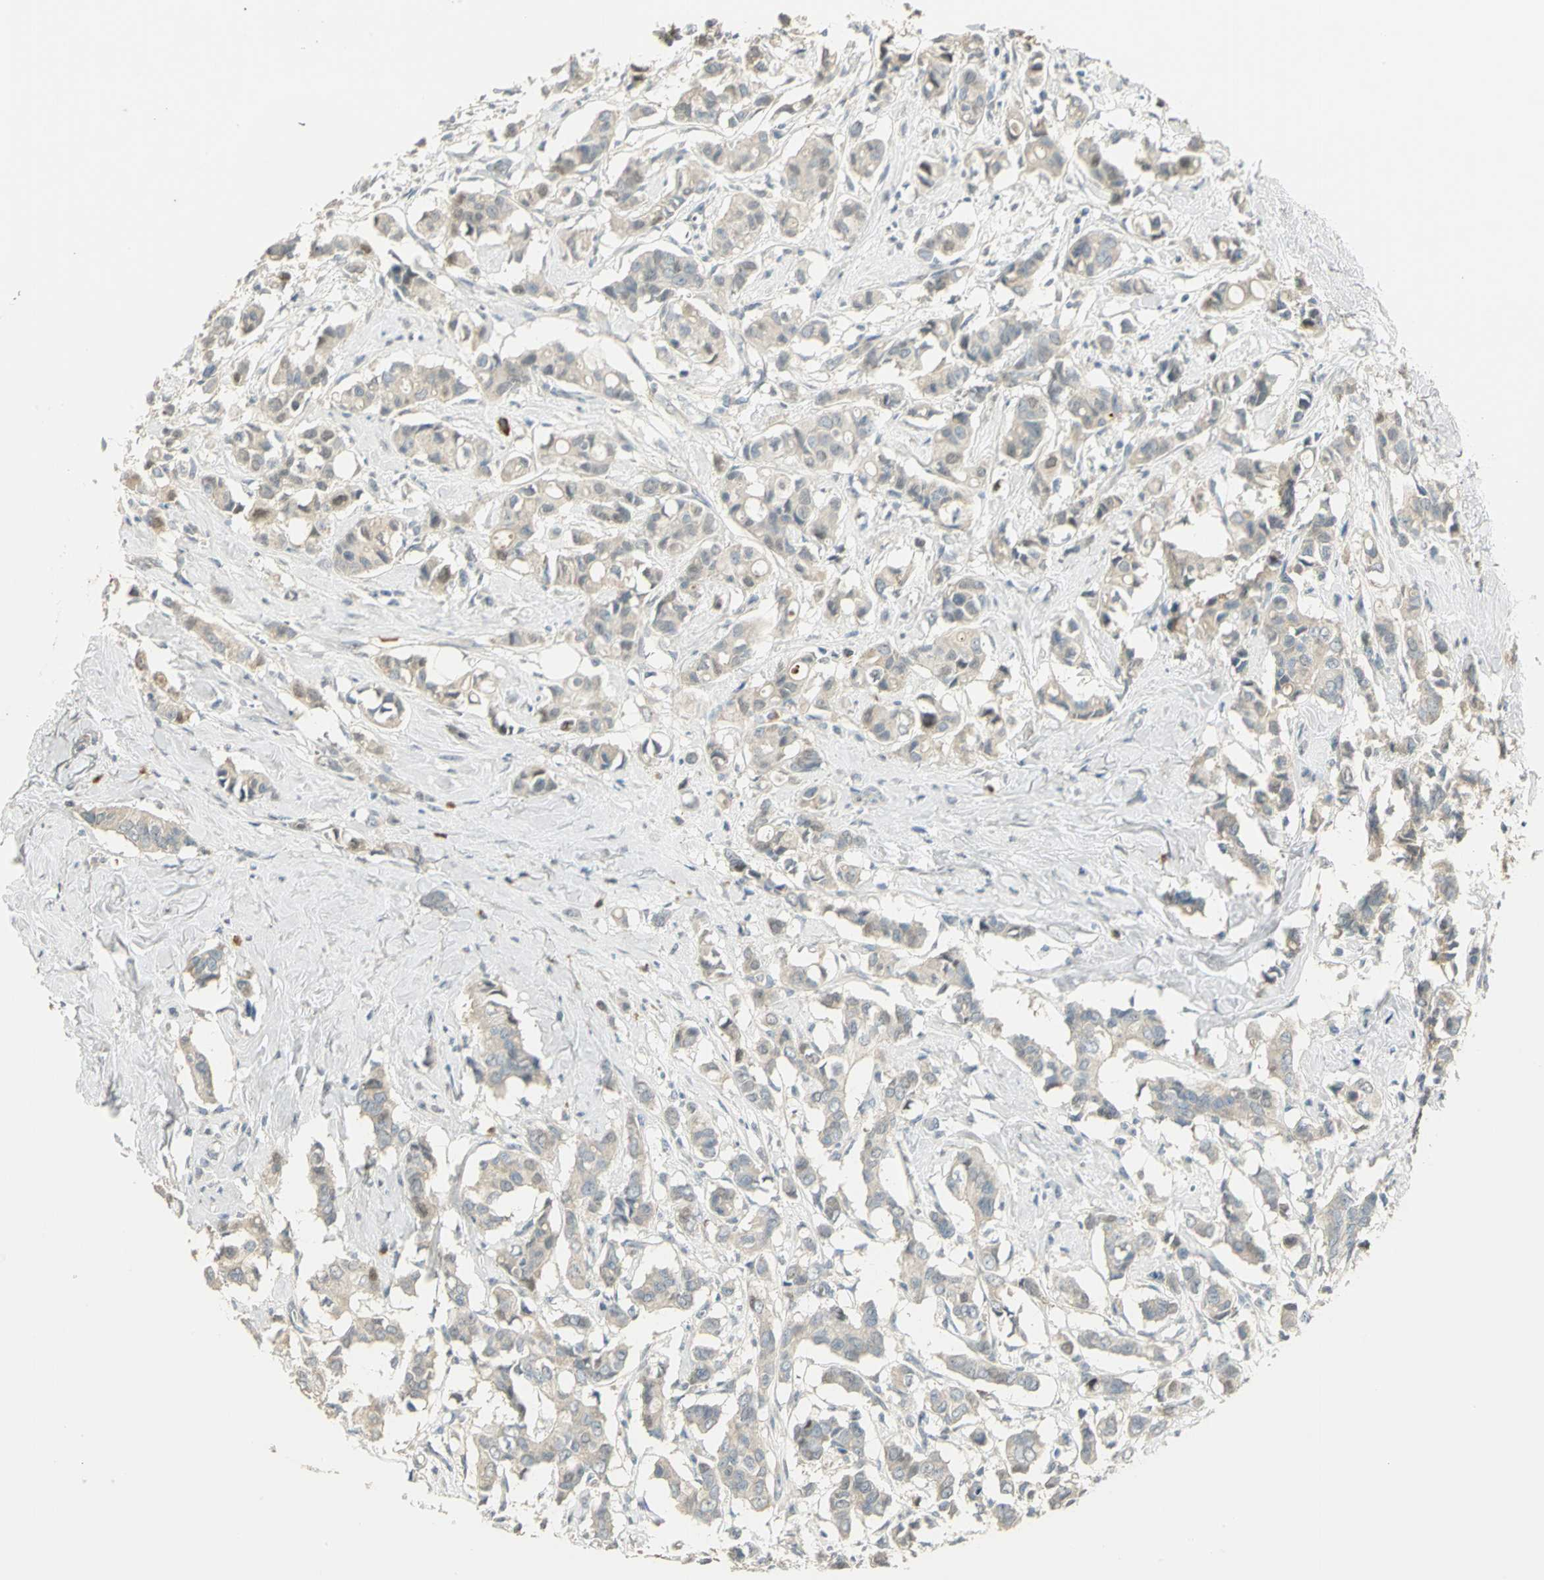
{"staining": {"intensity": "weak", "quantity": "<25%", "location": "cytoplasmic/membranous"}, "tissue": "breast cancer", "cell_type": "Tumor cells", "image_type": "cancer", "snomed": [{"axis": "morphology", "description": "Duct carcinoma"}, {"axis": "topography", "description": "Breast"}], "caption": "Image shows no significant protein positivity in tumor cells of breast cancer (intraductal carcinoma). The staining was performed using DAB to visualize the protein expression in brown, while the nuclei were stained in blue with hematoxylin (Magnification: 20x).", "gene": "PROC", "patient": {"sex": "female", "age": 84}}